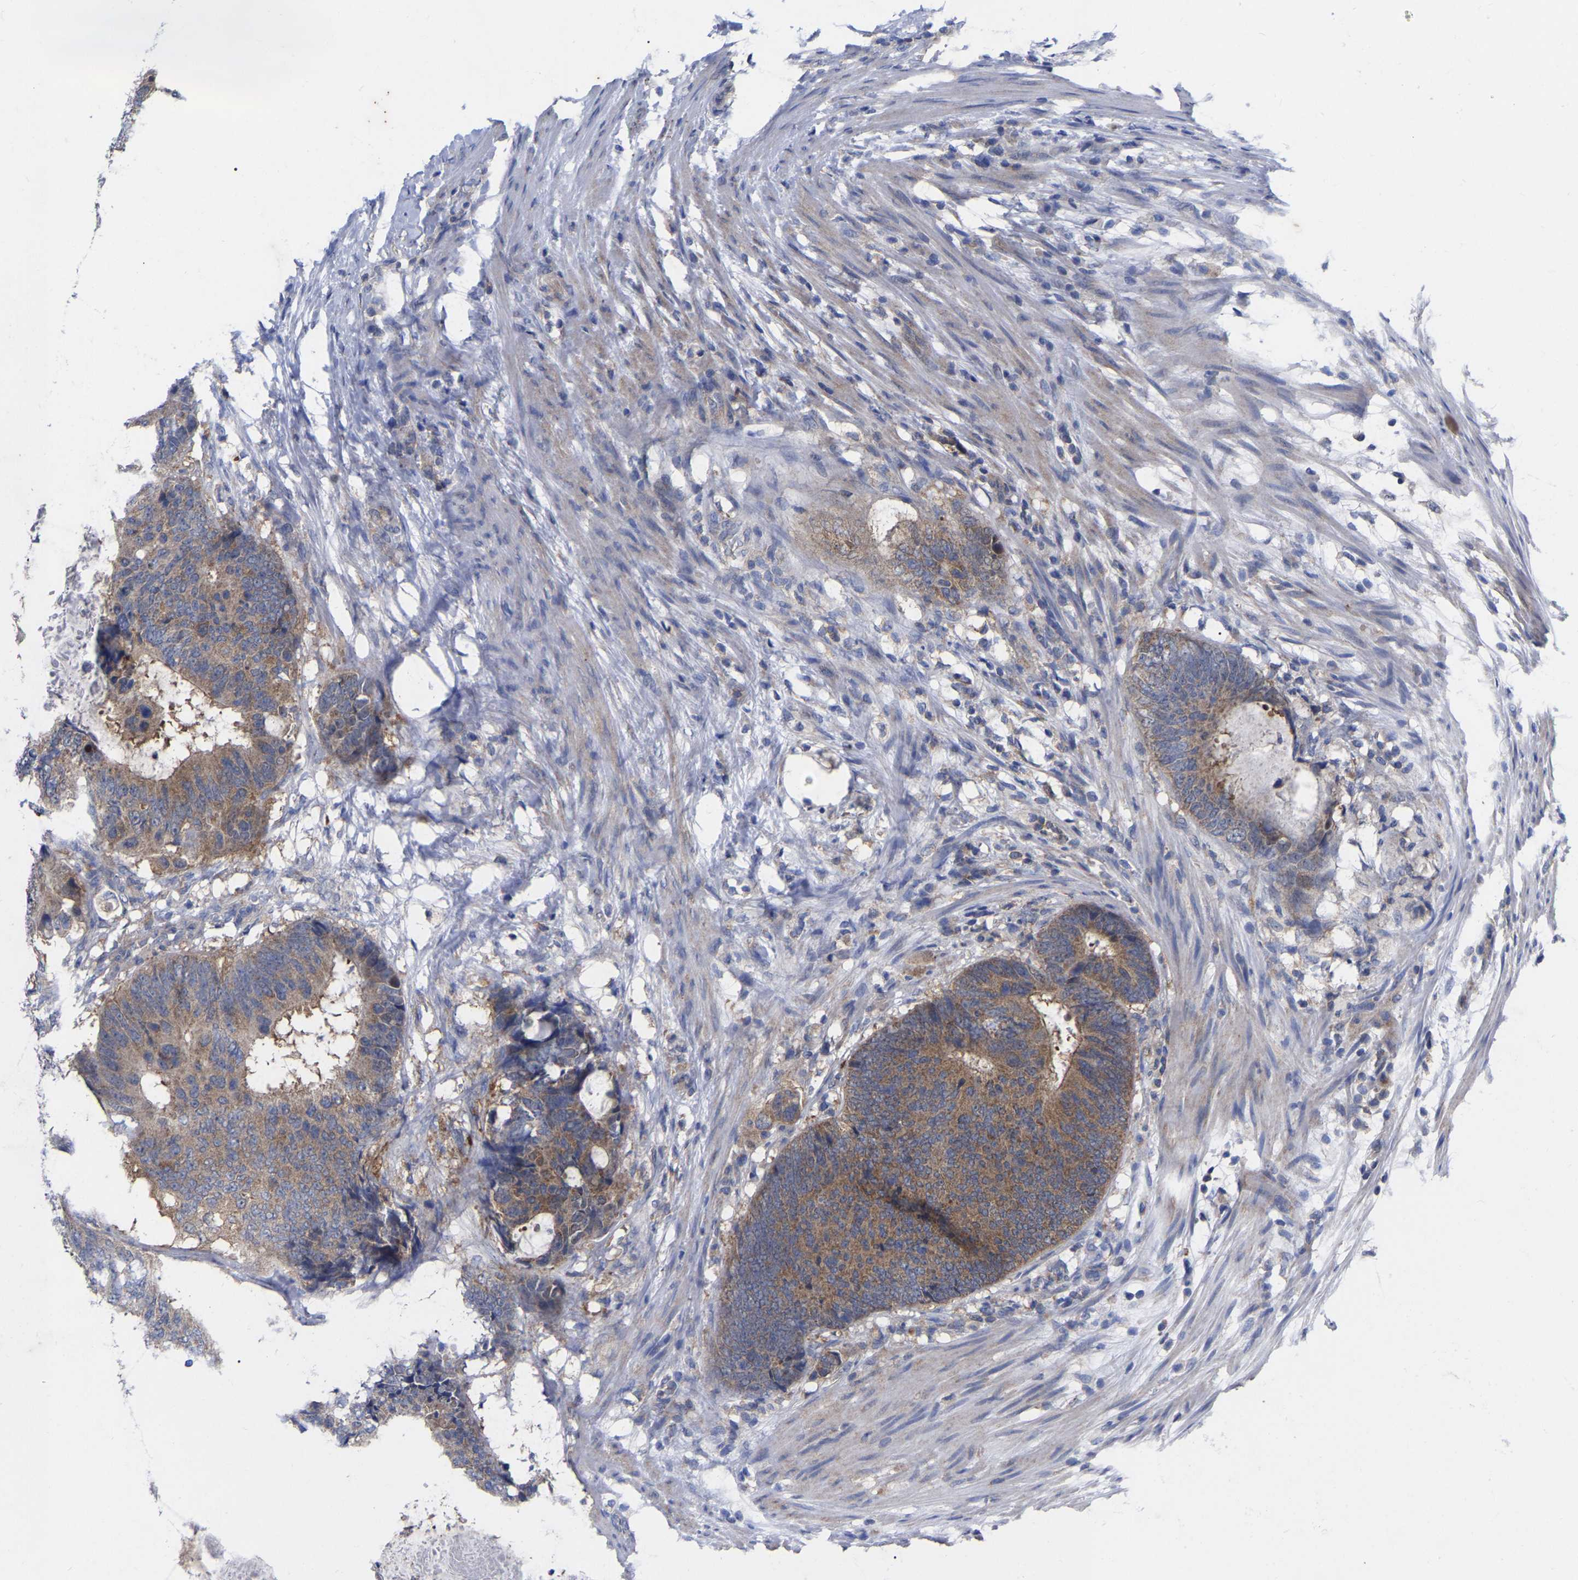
{"staining": {"intensity": "moderate", "quantity": ">75%", "location": "cytoplasmic/membranous"}, "tissue": "colorectal cancer", "cell_type": "Tumor cells", "image_type": "cancer", "snomed": [{"axis": "morphology", "description": "Adenocarcinoma, NOS"}, {"axis": "topography", "description": "Colon"}], "caption": "Immunohistochemistry of human colorectal cancer (adenocarcinoma) demonstrates medium levels of moderate cytoplasmic/membranous staining in about >75% of tumor cells. Using DAB (3,3'-diaminobenzidine) (brown) and hematoxylin (blue) stains, captured at high magnification using brightfield microscopy.", "gene": "TCP1", "patient": {"sex": "male", "age": 56}}